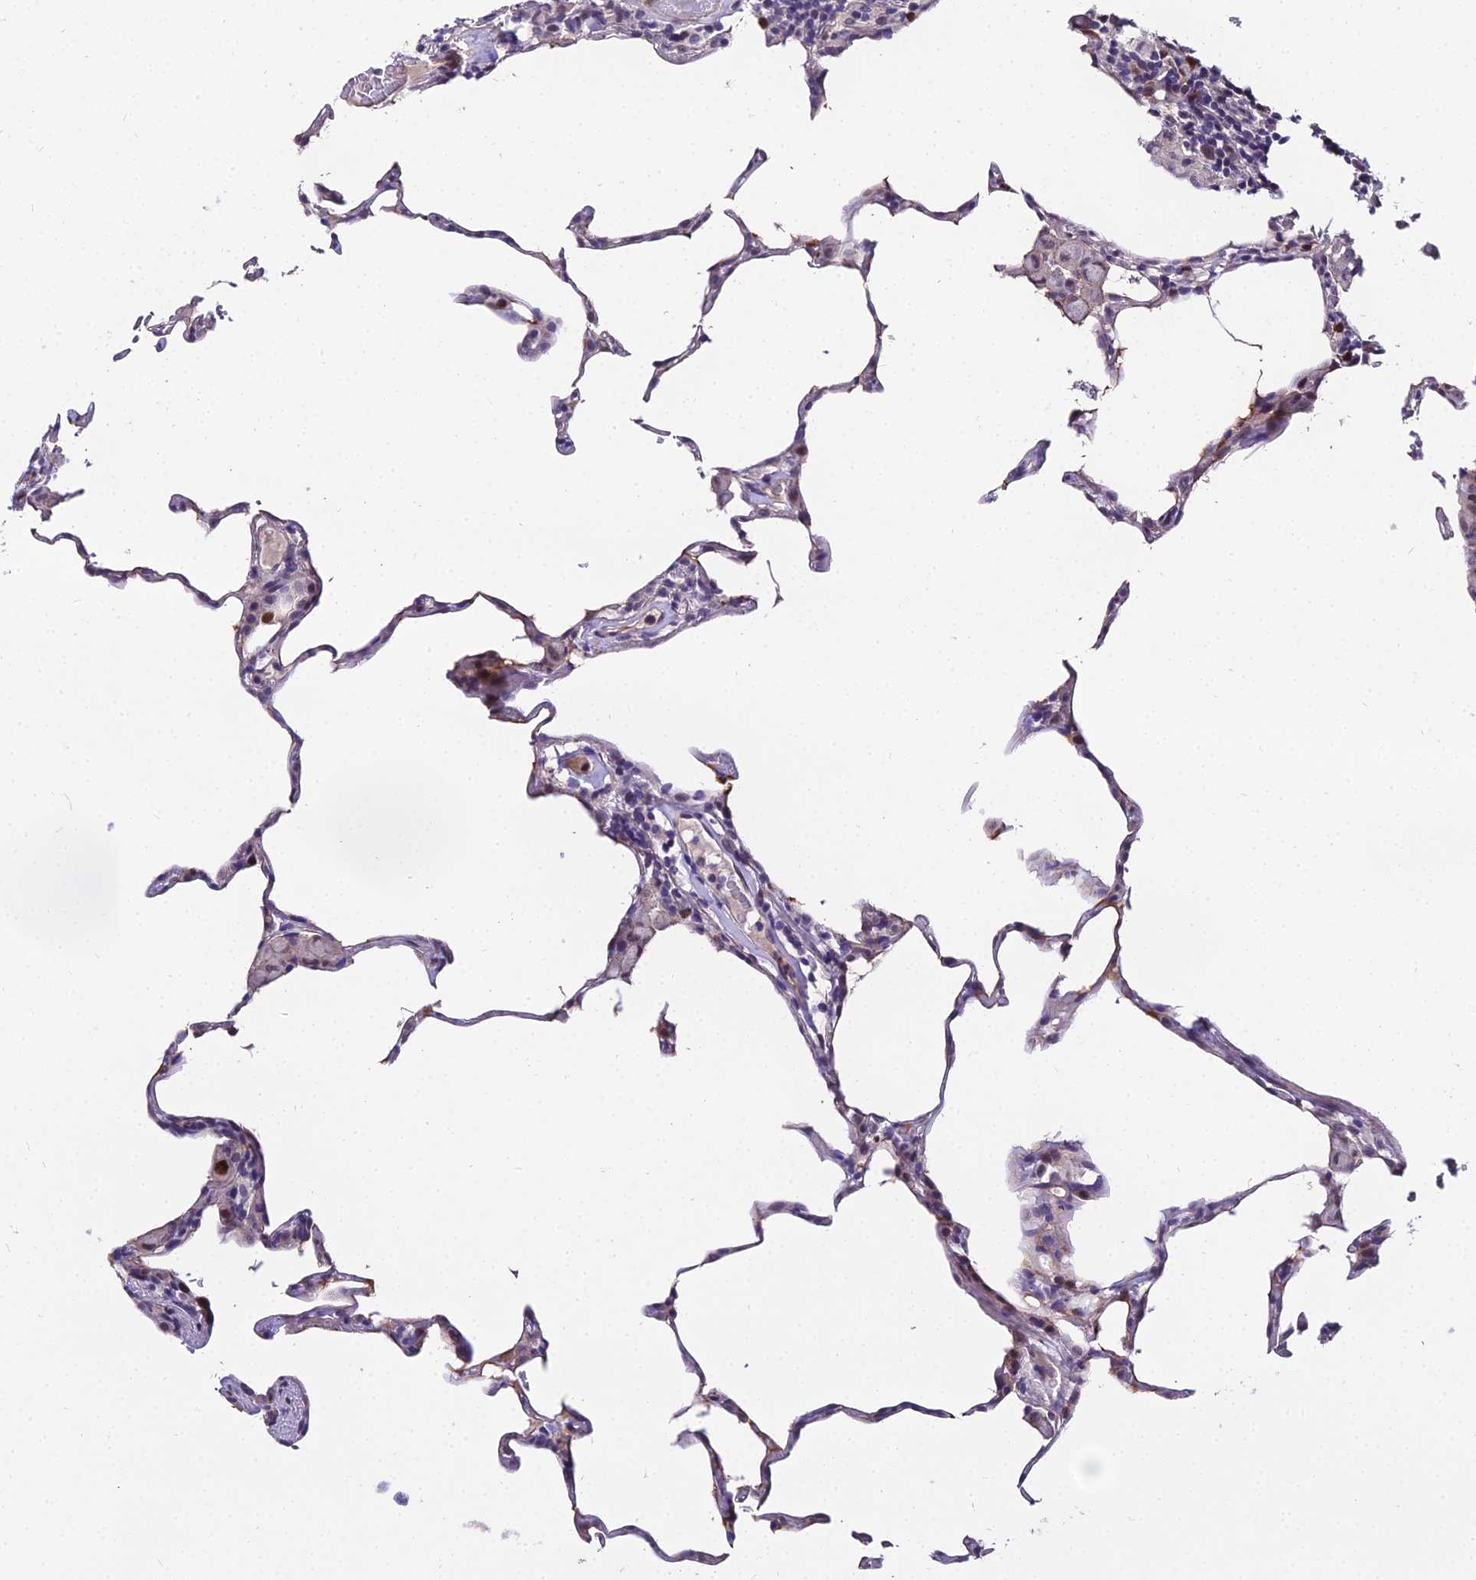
{"staining": {"intensity": "moderate", "quantity": "<25%", "location": "nuclear"}, "tissue": "lung", "cell_type": "Alveolar cells", "image_type": "normal", "snomed": [{"axis": "morphology", "description": "Normal tissue, NOS"}, {"axis": "topography", "description": "Lung"}], "caption": "A histopathology image of lung stained for a protein exhibits moderate nuclear brown staining in alveolar cells. (Stains: DAB in brown, nuclei in blue, Microscopy: brightfield microscopy at high magnification).", "gene": "TRIML2", "patient": {"sex": "female", "age": 57}}